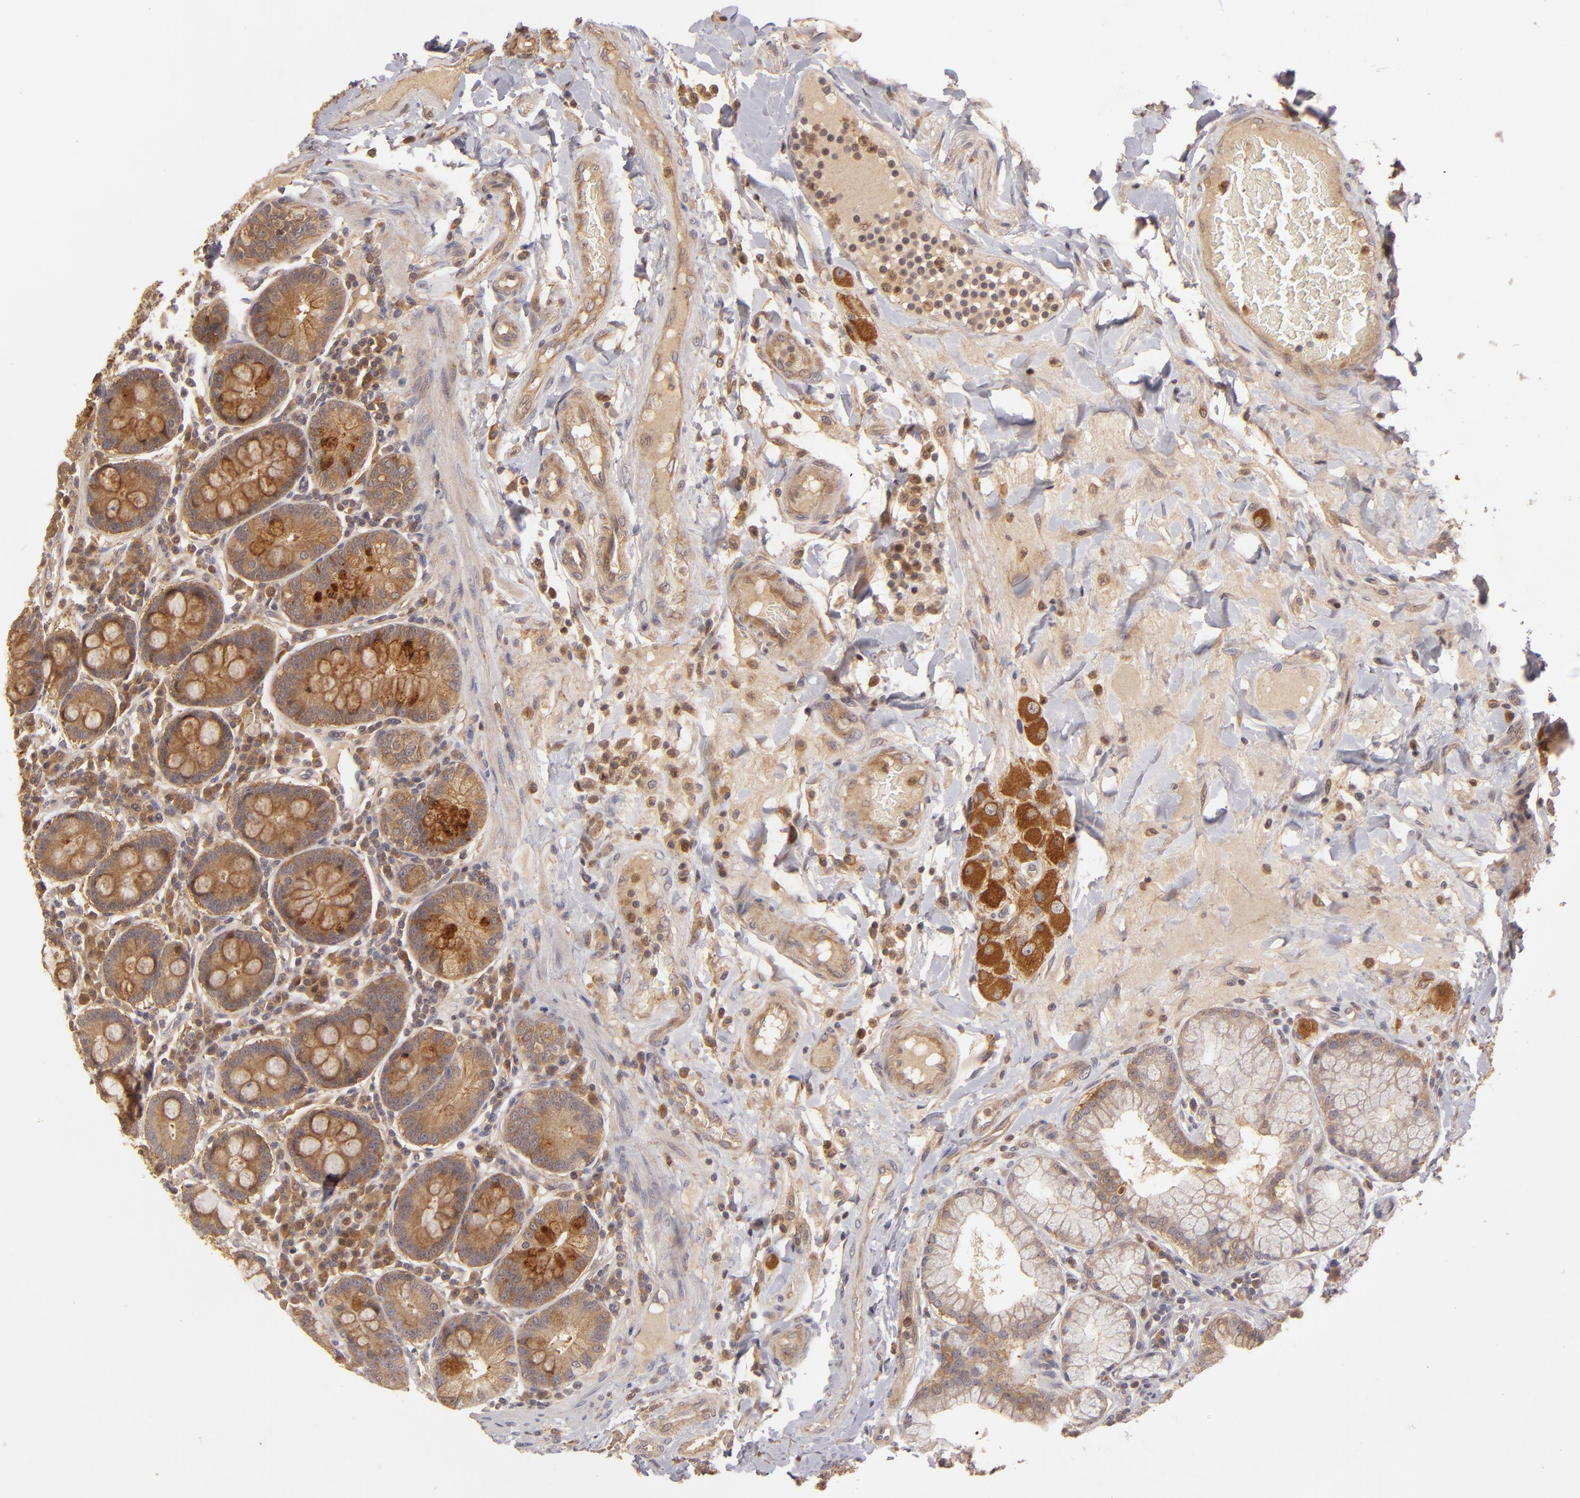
{"staining": {"intensity": "strong", "quantity": ">75%", "location": "cytoplasmic/membranous"}, "tissue": "duodenum", "cell_type": "Glandular cells", "image_type": "normal", "snomed": [{"axis": "morphology", "description": "Normal tissue, NOS"}, {"axis": "topography", "description": "Duodenum"}], "caption": "Protein expression analysis of normal human duodenum reveals strong cytoplasmic/membranous staining in about >75% of glandular cells. (Brightfield microscopy of DAB IHC at high magnification).", "gene": "PRKCD", "patient": {"sex": "male", "age": 50}}